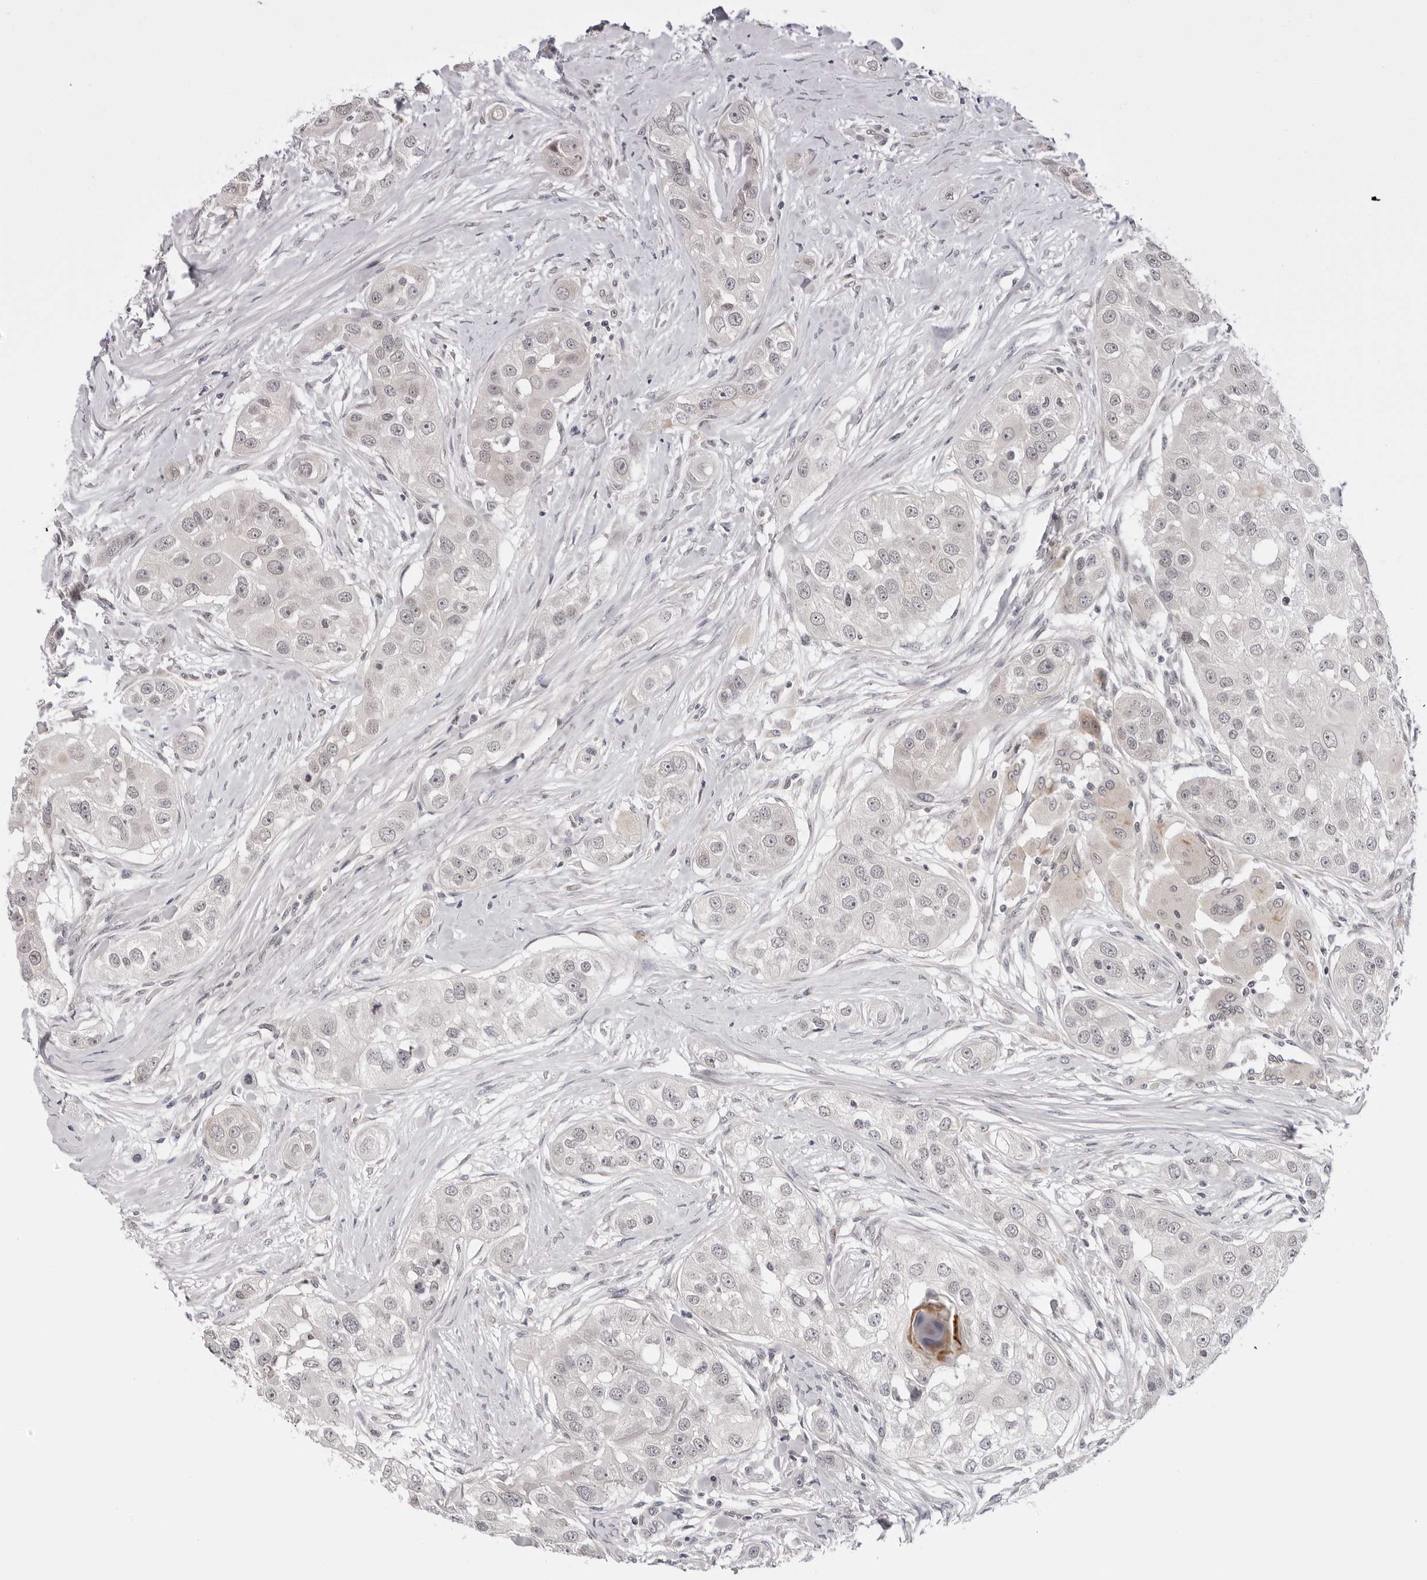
{"staining": {"intensity": "negative", "quantity": "none", "location": "none"}, "tissue": "head and neck cancer", "cell_type": "Tumor cells", "image_type": "cancer", "snomed": [{"axis": "morphology", "description": "Normal tissue, NOS"}, {"axis": "morphology", "description": "Squamous cell carcinoma, NOS"}, {"axis": "topography", "description": "Skeletal muscle"}, {"axis": "topography", "description": "Head-Neck"}], "caption": "Tumor cells are negative for brown protein staining in head and neck cancer (squamous cell carcinoma).", "gene": "PRUNE1", "patient": {"sex": "male", "age": 51}}